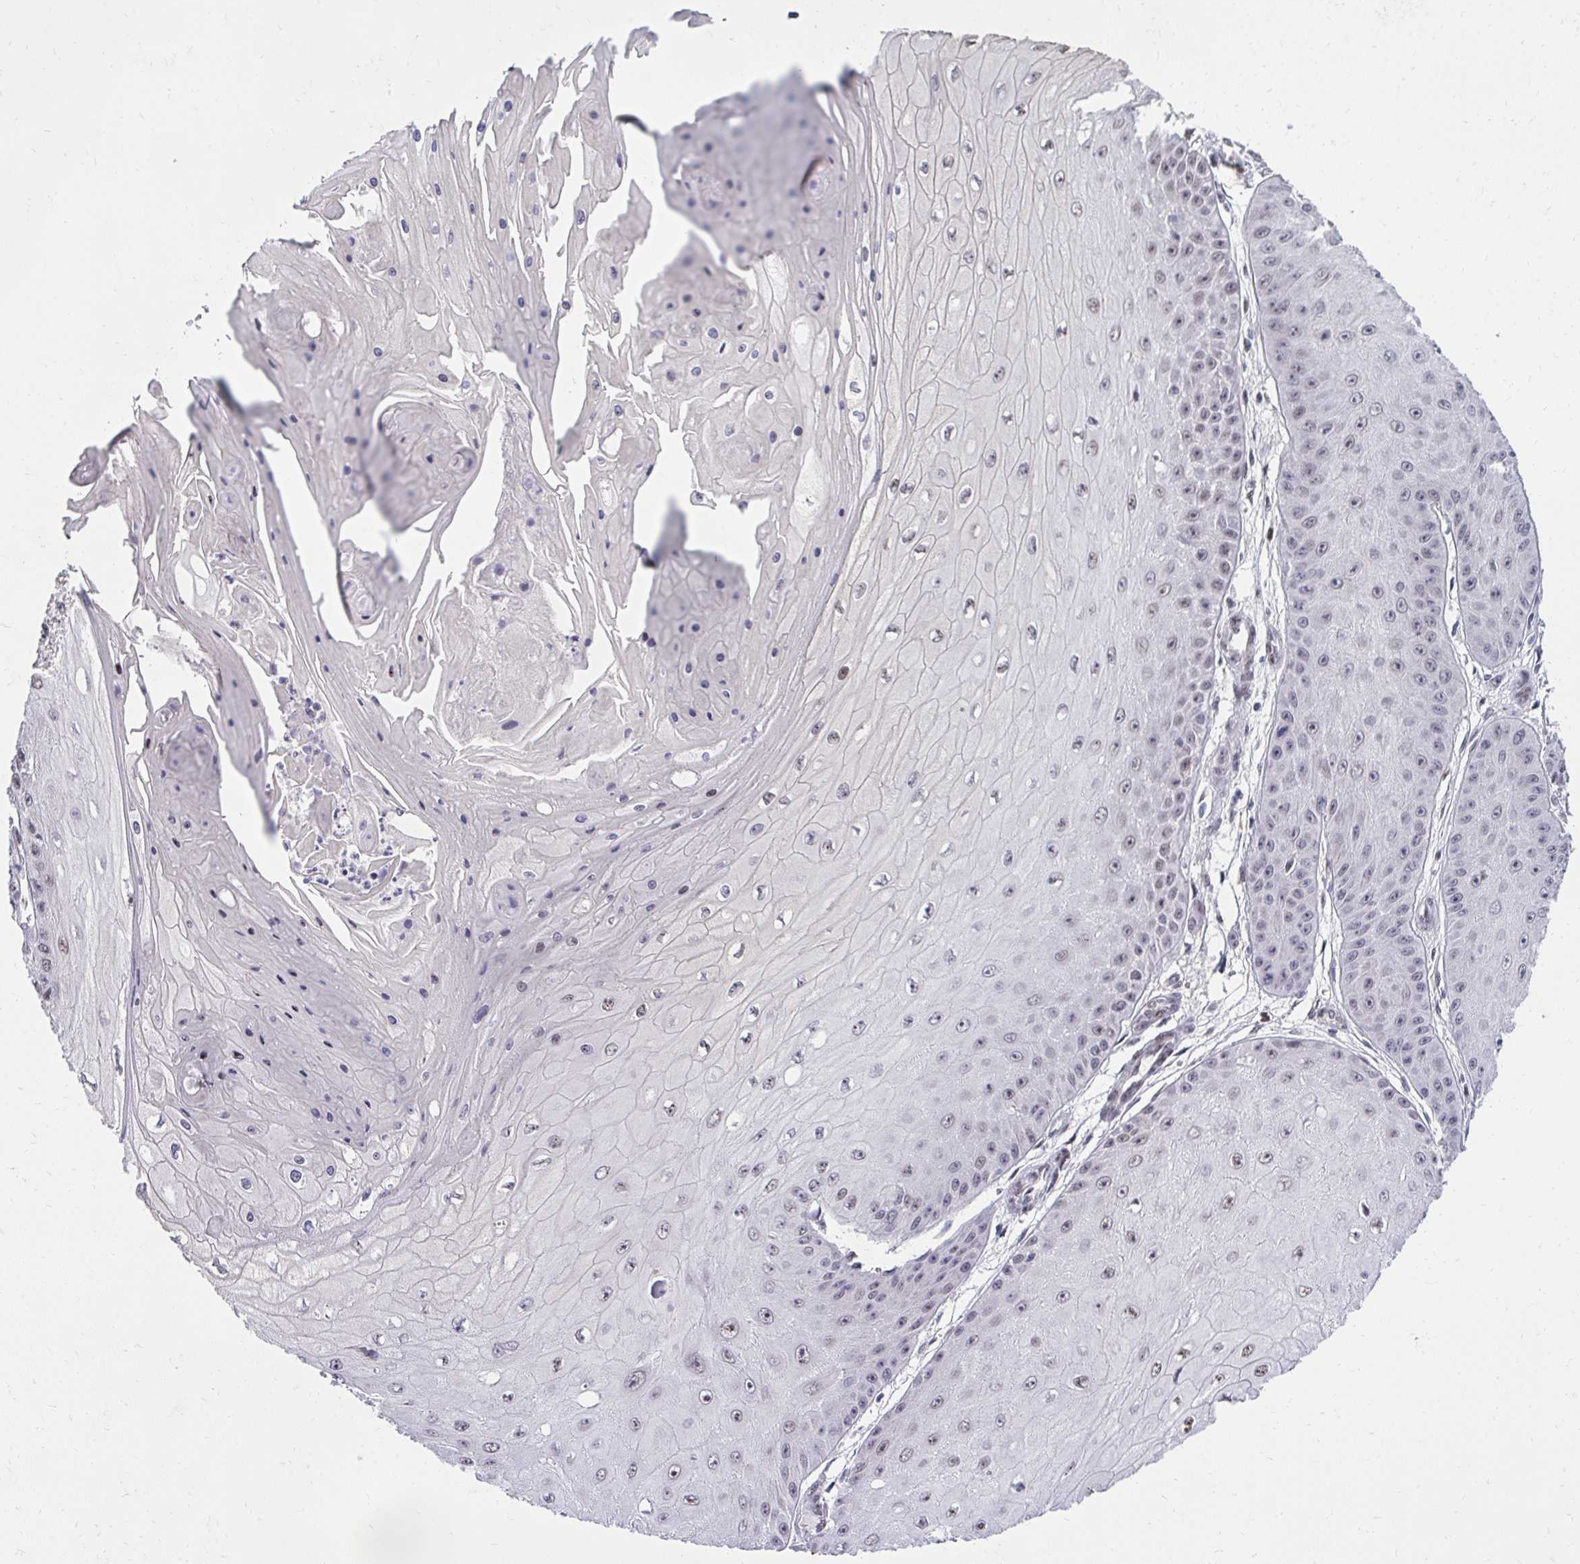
{"staining": {"intensity": "moderate", "quantity": "<25%", "location": "nuclear"}, "tissue": "skin cancer", "cell_type": "Tumor cells", "image_type": "cancer", "snomed": [{"axis": "morphology", "description": "Squamous cell carcinoma, NOS"}, {"axis": "topography", "description": "Skin"}], "caption": "A low amount of moderate nuclear expression is present in about <25% of tumor cells in squamous cell carcinoma (skin) tissue. The staining was performed using DAB (3,3'-diaminobenzidine) to visualize the protein expression in brown, while the nuclei were stained in blue with hematoxylin (Magnification: 20x).", "gene": "HOXA4", "patient": {"sex": "male", "age": 70}}